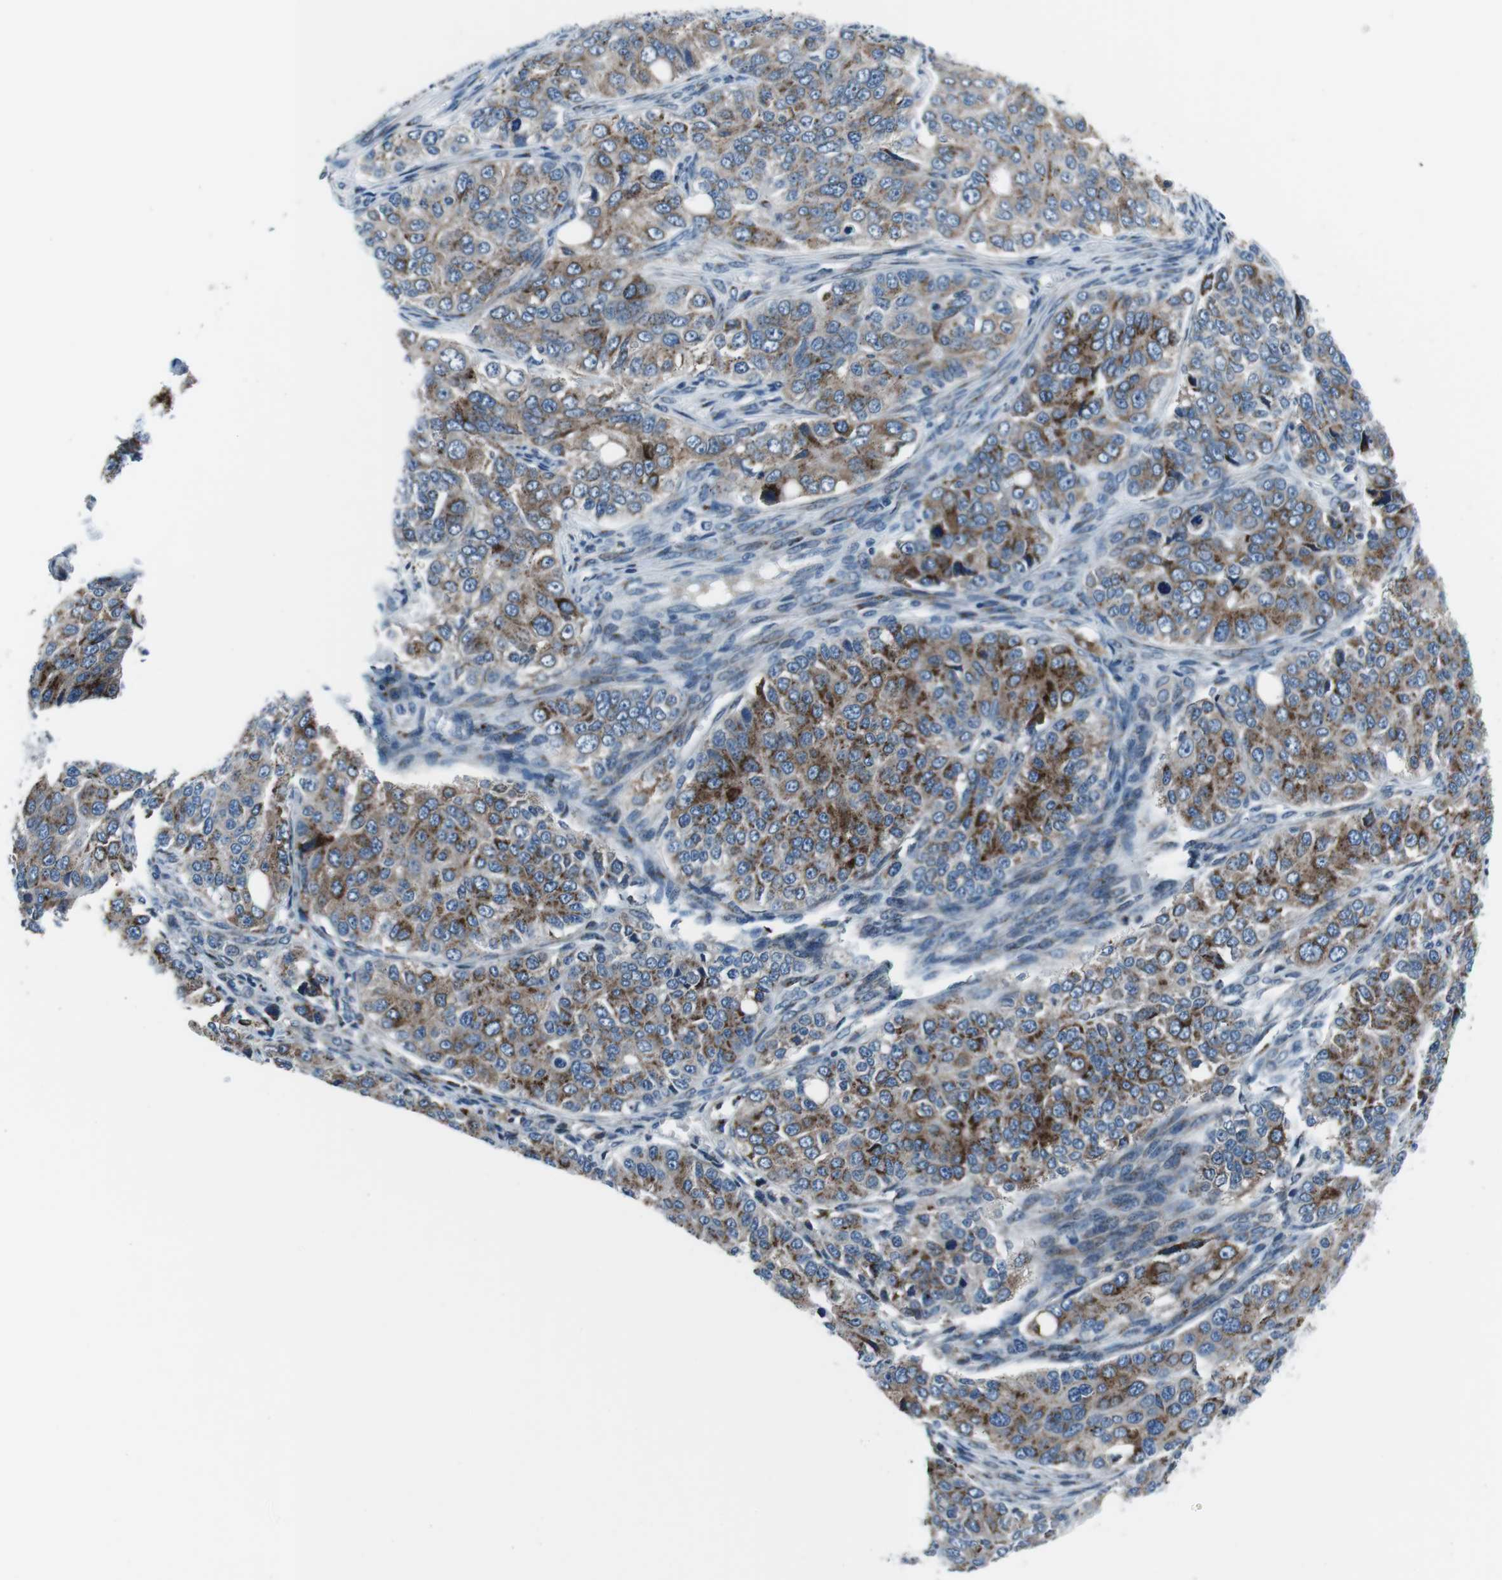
{"staining": {"intensity": "moderate", "quantity": ">75%", "location": "cytoplasmic/membranous"}, "tissue": "ovarian cancer", "cell_type": "Tumor cells", "image_type": "cancer", "snomed": [{"axis": "morphology", "description": "Carcinoma, endometroid"}, {"axis": "topography", "description": "Ovary"}], "caption": "An immunohistochemistry image of neoplastic tissue is shown. Protein staining in brown labels moderate cytoplasmic/membranous positivity in ovarian cancer within tumor cells.", "gene": "NUCB2", "patient": {"sex": "female", "age": 51}}